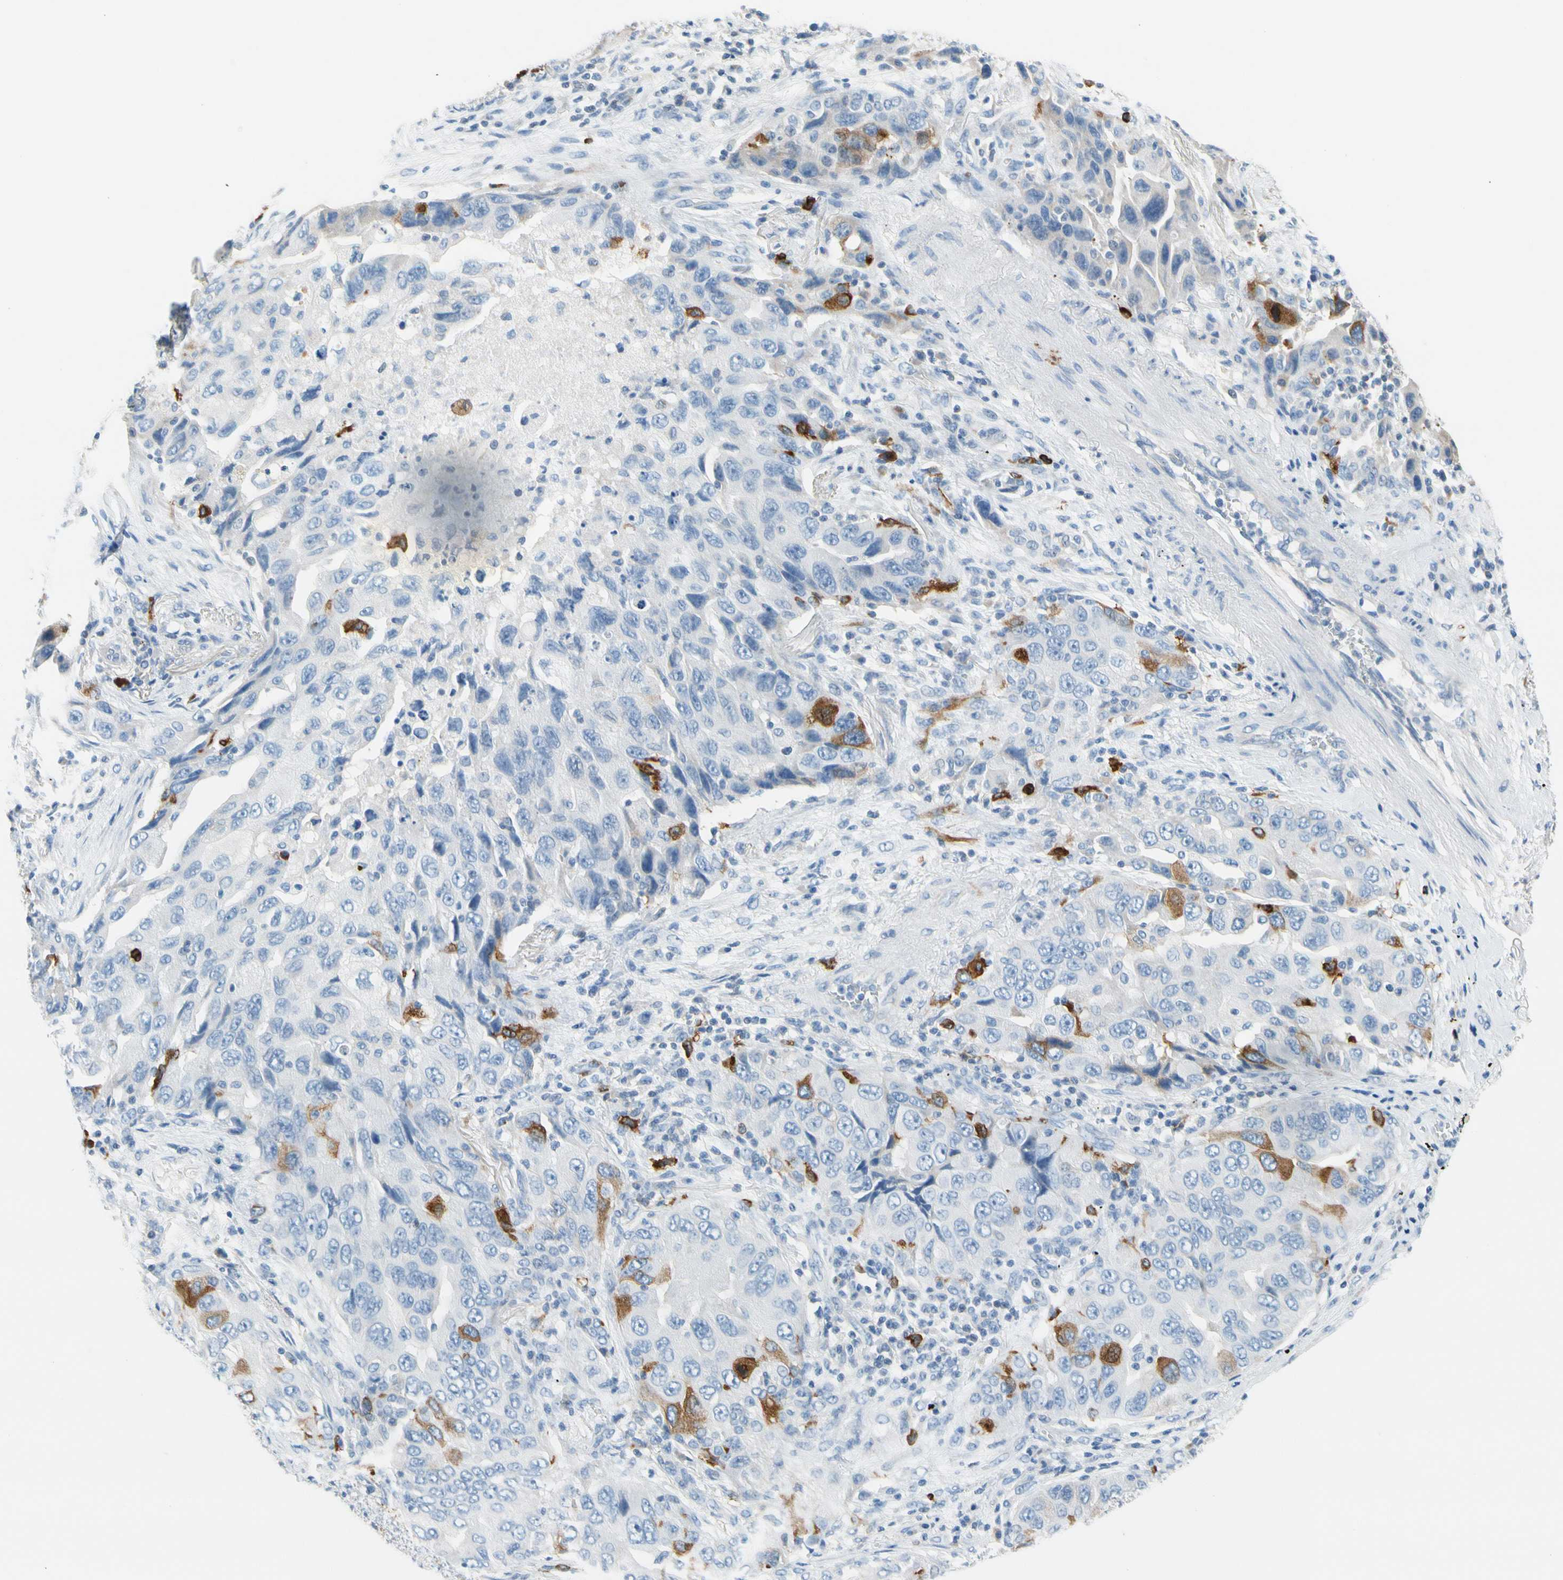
{"staining": {"intensity": "moderate", "quantity": "<25%", "location": "cytoplasmic/membranous"}, "tissue": "lung cancer", "cell_type": "Tumor cells", "image_type": "cancer", "snomed": [{"axis": "morphology", "description": "Adenocarcinoma, NOS"}, {"axis": "topography", "description": "Lung"}], "caption": "Human lung adenocarcinoma stained for a protein (brown) reveals moderate cytoplasmic/membranous positive expression in approximately <25% of tumor cells.", "gene": "TACC3", "patient": {"sex": "female", "age": 65}}